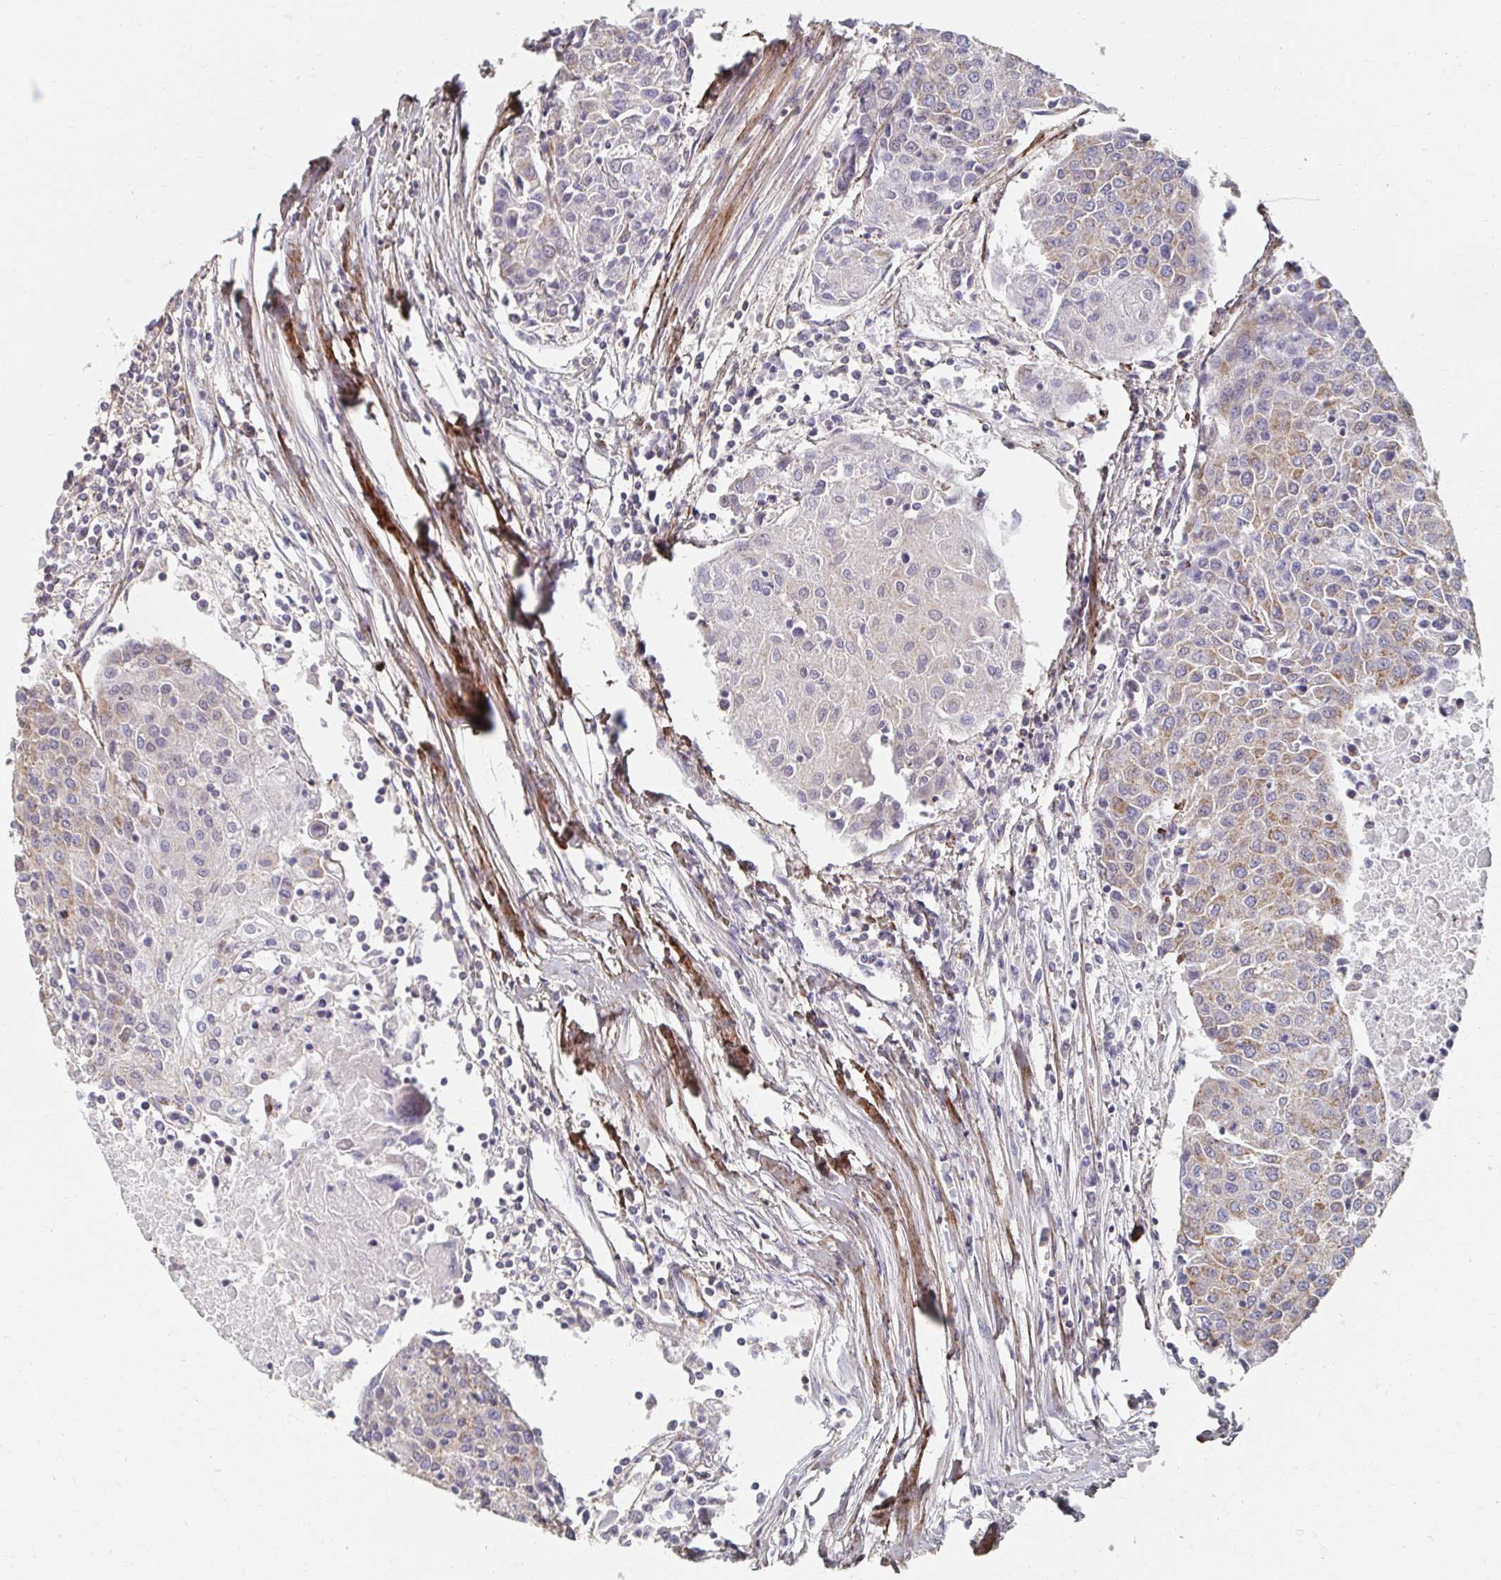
{"staining": {"intensity": "weak", "quantity": "<25%", "location": "cytoplasmic/membranous"}, "tissue": "urothelial cancer", "cell_type": "Tumor cells", "image_type": "cancer", "snomed": [{"axis": "morphology", "description": "Urothelial carcinoma, High grade"}, {"axis": "topography", "description": "Urinary bladder"}], "caption": "Protein analysis of urothelial carcinoma (high-grade) shows no significant expression in tumor cells. (DAB (3,3'-diaminobenzidine) immunohistochemistry with hematoxylin counter stain).", "gene": "MAVS", "patient": {"sex": "female", "age": 85}}